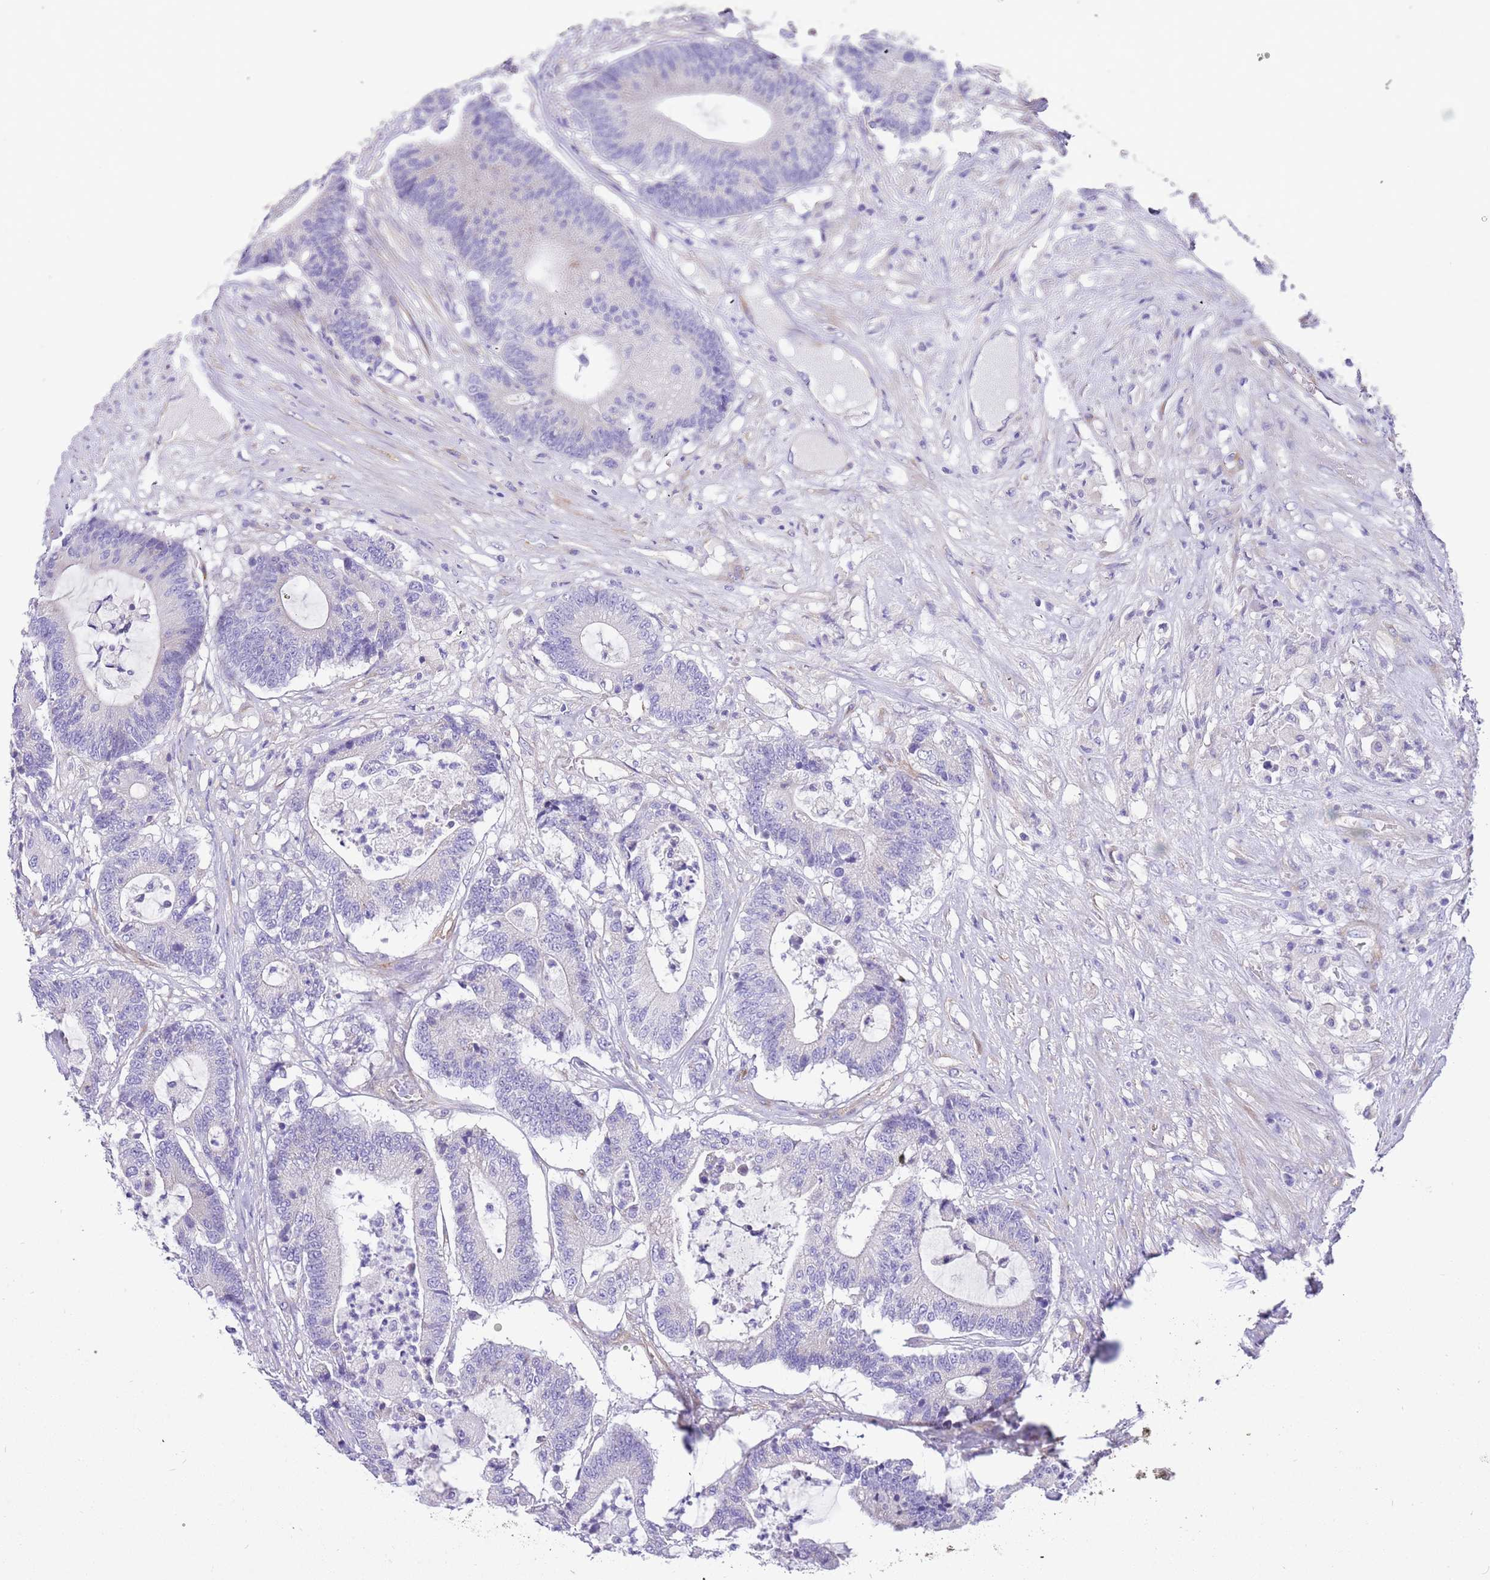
{"staining": {"intensity": "negative", "quantity": "none", "location": "none"}, "tissue": "colorectal cancer", "cell_type": "Tumor cells", "image_type": "cancer", "snomed": [{"axis": "morphology", "description": "Adenocarcinoma, NOS"}, {"axis": "topography", "description": "Colon"}], "caption": "Adenocarcinoma (colorectal) was stained to show a protein in brown. There is no significant expression in tumor cells. Nuclei are stained in blue.", "gene": "SERINC3", "patient": {"sex": "female", "age": 84}}